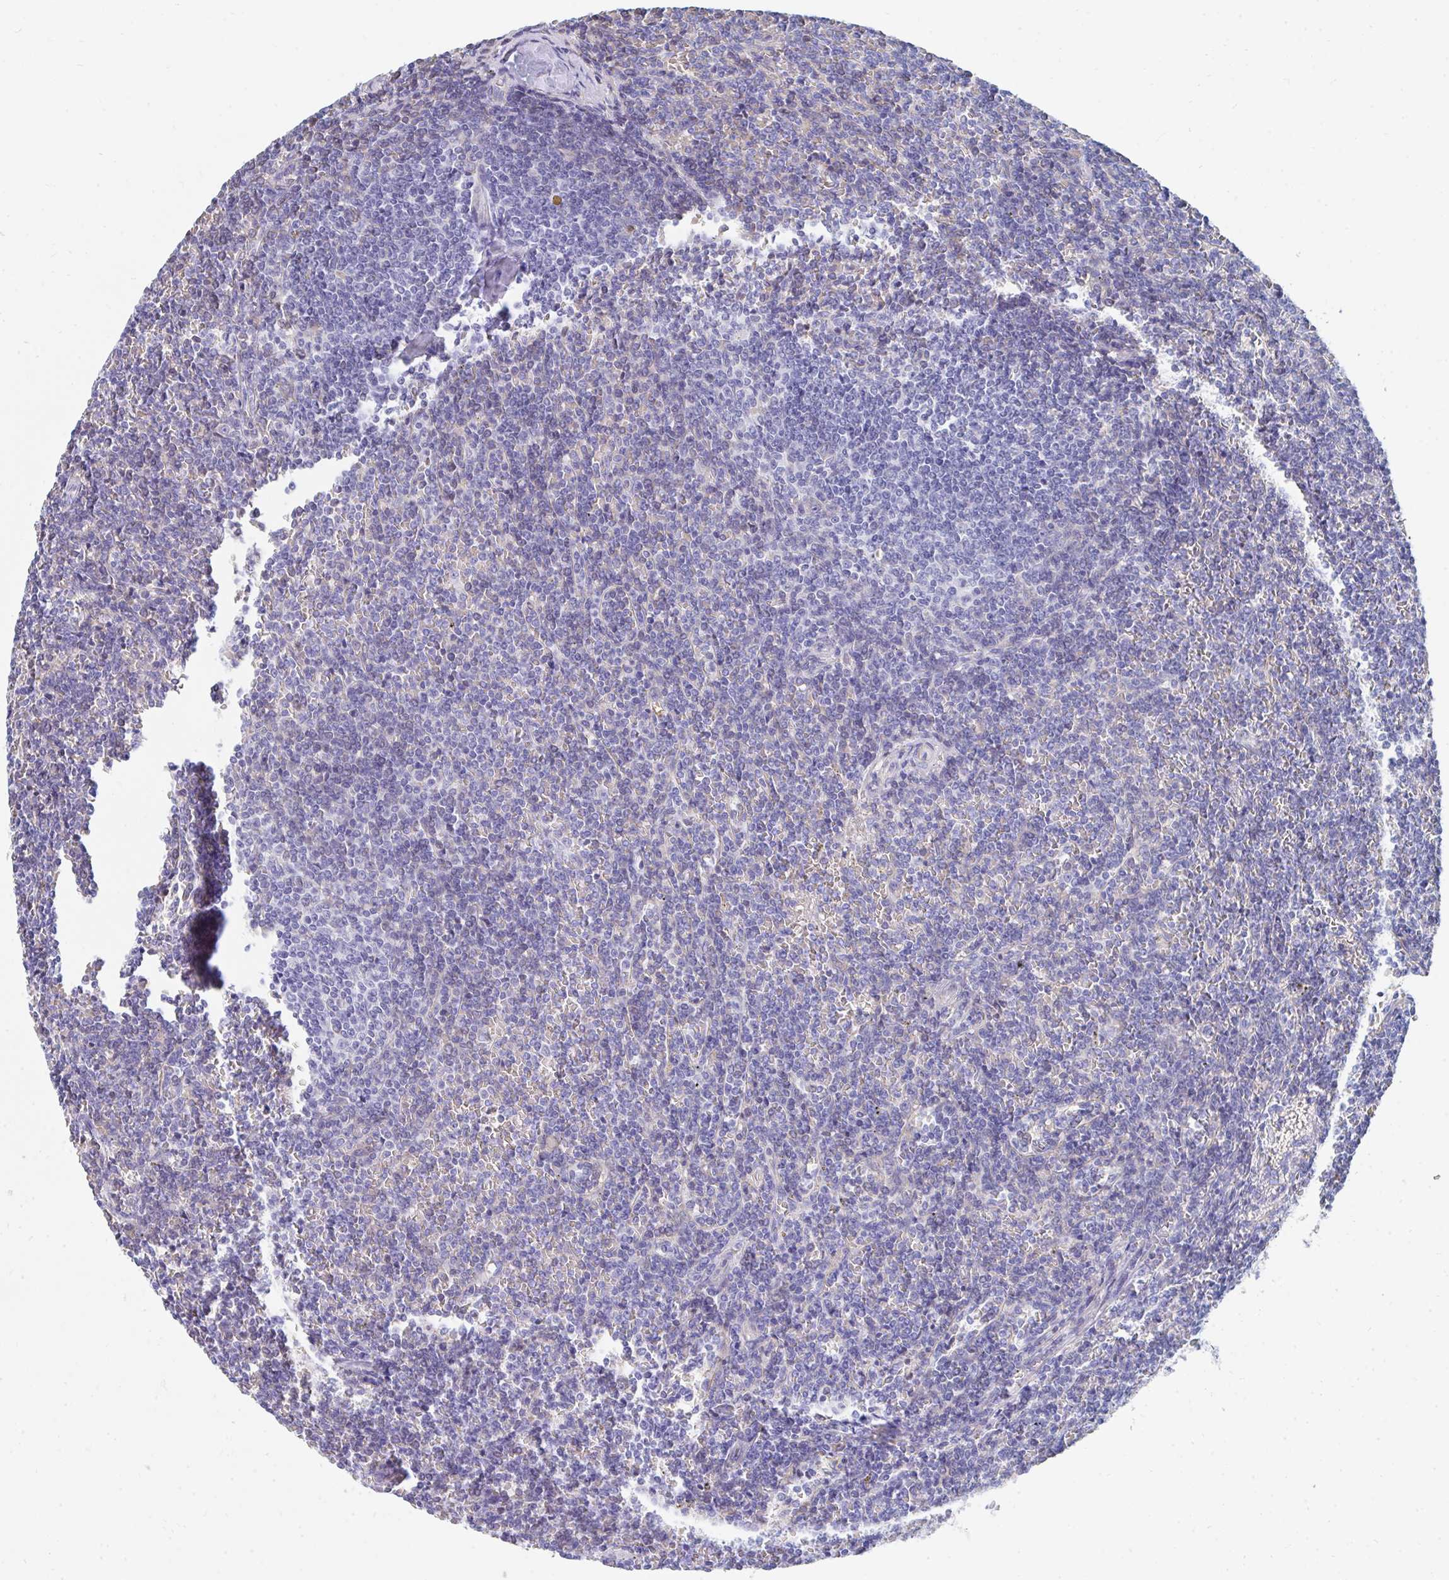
{"staining": {"intensity": "negative", "quantity": "none", "location": "none"}, "tissue": "lymphoma", "cell_type": "Tumor cells", "image_type": "cancer", "snomed": [{"axis": "morphology", "description": "Malignant lymphoma, non-Hodgkin's type, Low grade"}, {"axis": "topography", "description": "Spleen"}], "caption": "The immunohistochemistry image has no significant positivity in tumor cells of low-grade malignant lymphoma, non-Hodgkin's type tissue. Brightfield microscopy of immunohistochemistry (IHC) stained with DAB (3,3'-diaminobenzidine) (brown) and hematoxylin (blue), captured at high magnification.", "gene": "MROH2B", "patient": {"sex": "male", "age": 78}}